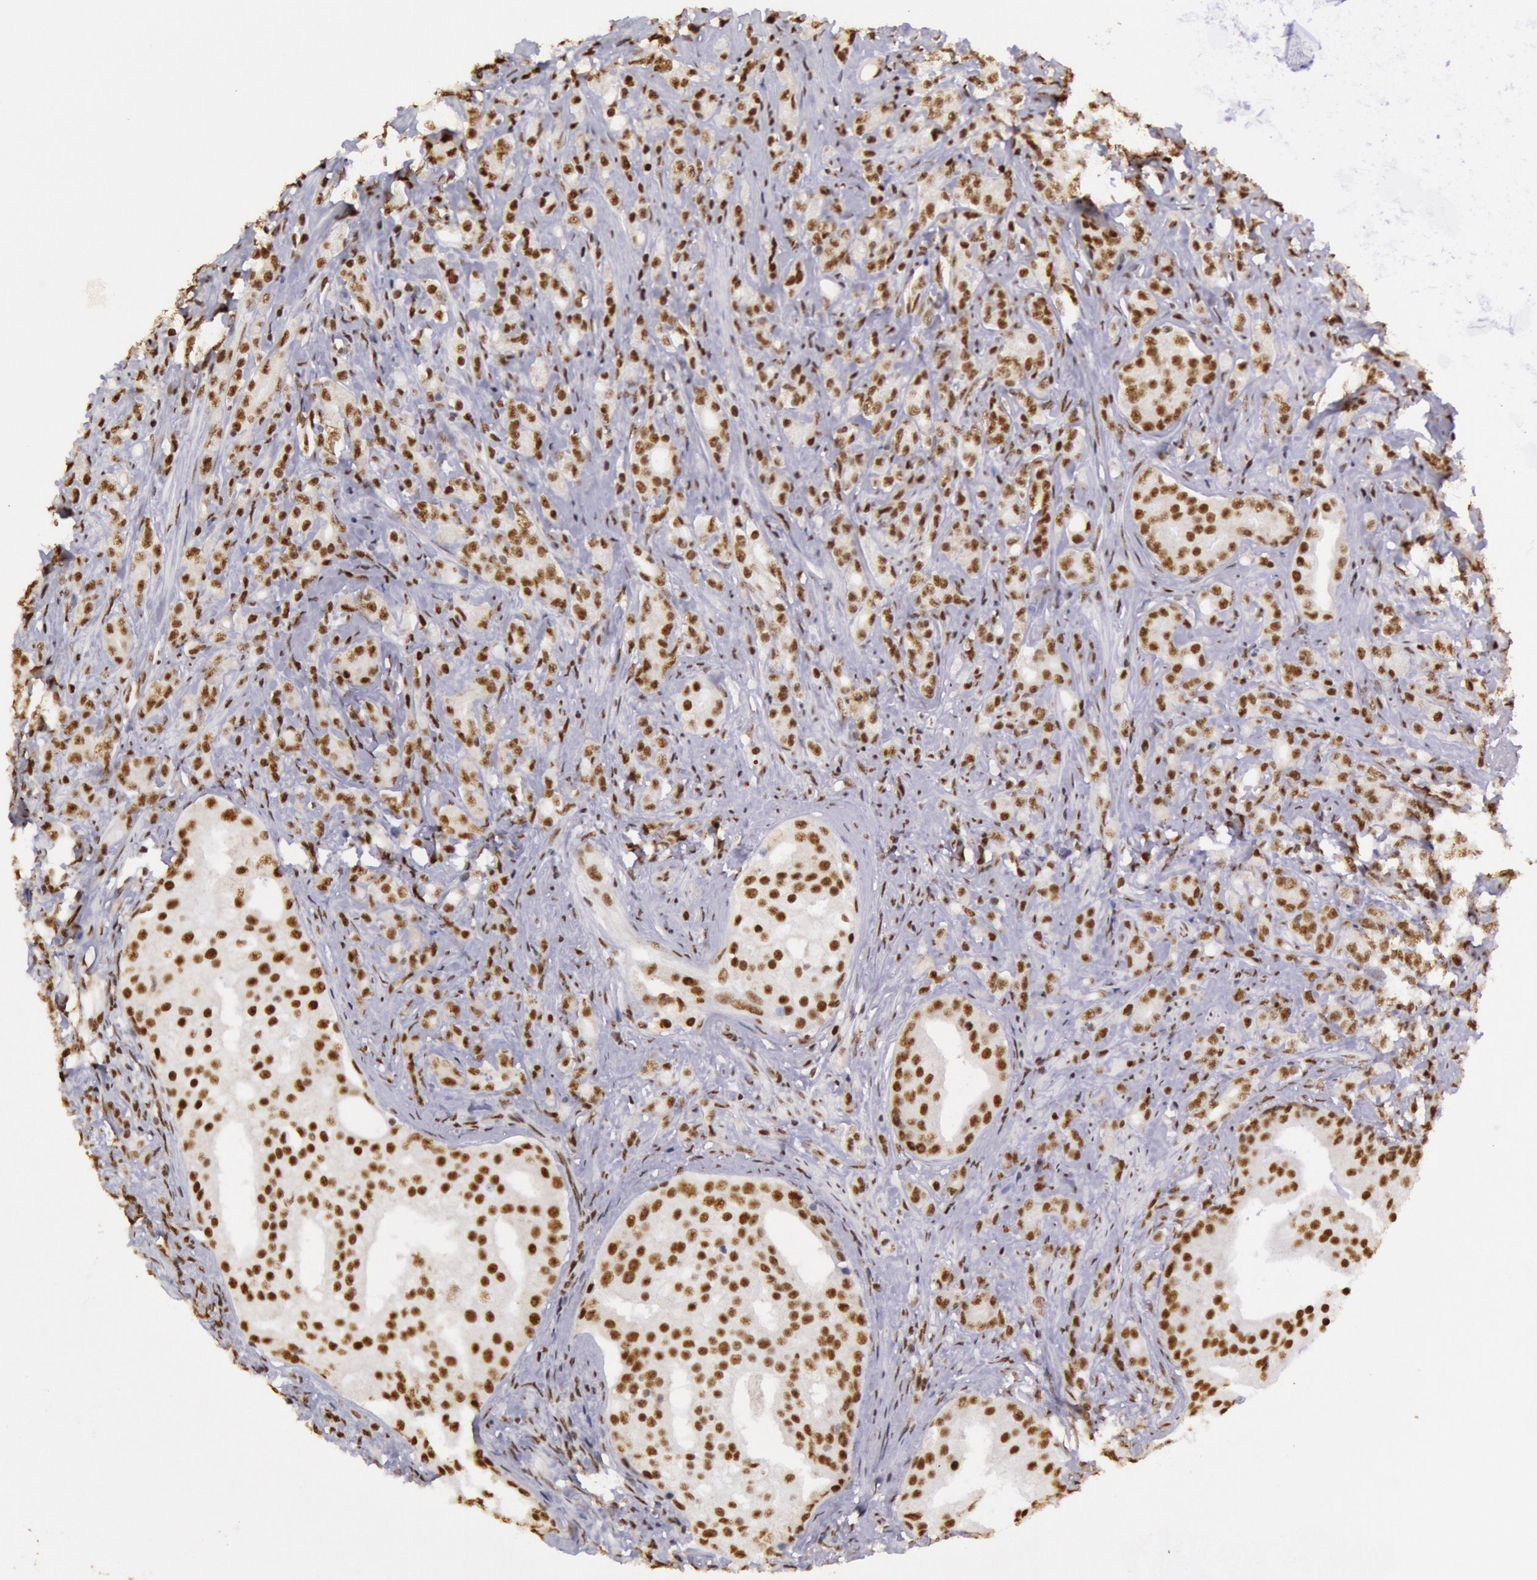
{"staining": {"intensity": "moderate", "quantity": ">75%", "location": "nuclear"}, "tissue": "prostate cancer", "cell_type": "Tumor cells", "image_type": "cancer", "snomed": [{"axis": "morphology", "description": "Adenocarcinoma, Medium grade"}, {"axis": "topography", "description": "Prostate"}], "caption": "Moderate nuclear protein staining is present in about >75% of tumor cells in prostate cancer.", "gene": "HNRNPH2", "patient": {"sex": "male", "age": 59}}